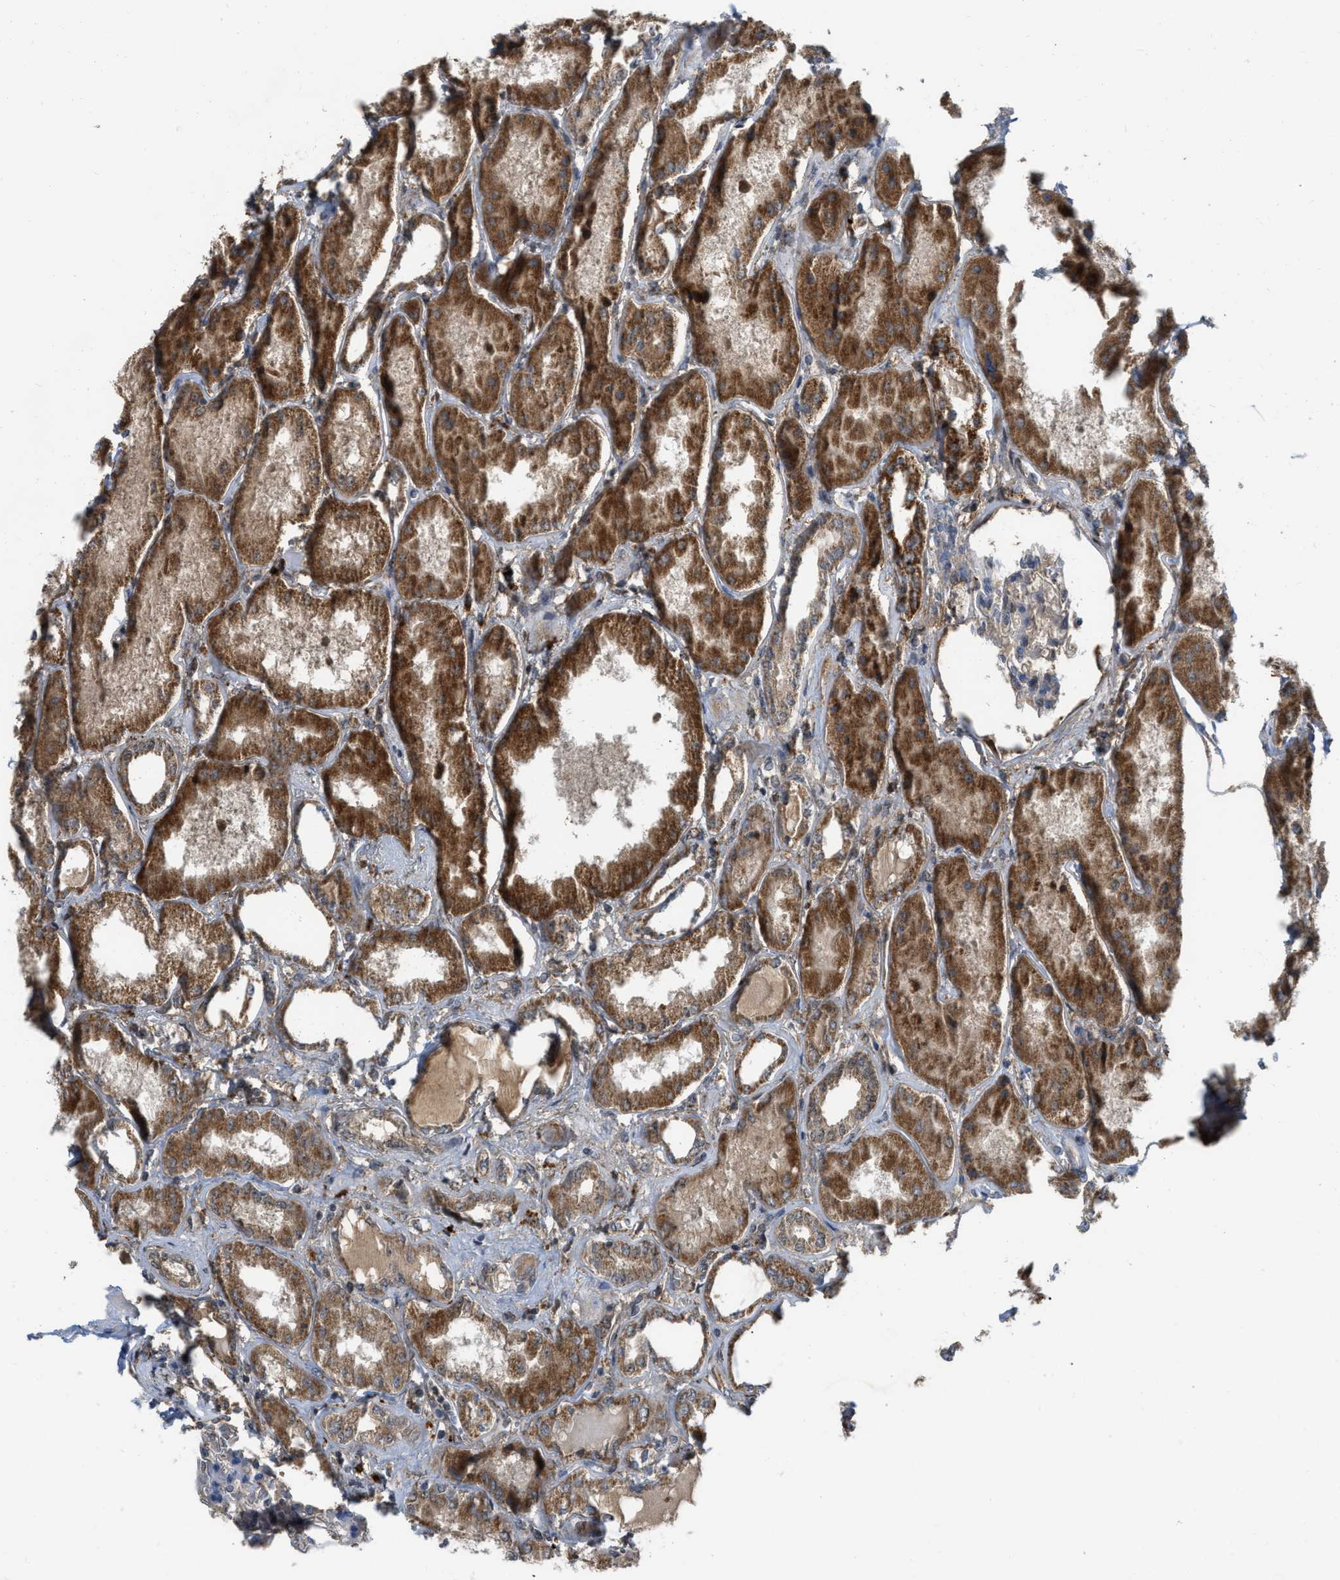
{"staining": {"intensity": "weak", "quantity": "25%-75%", "location": "cytoplasmic/membranous"}, "tissue": "kidney", "cell_type": "Cells in glomeruli", "image_type": "normal", "snomed": [{"axis": "morphology", "description": "Normal tissue, NOS"}, {"axis": "topography", "description": "Kidney"}], "caption": "Weak cytoplasmic/membranous protein positivity is seen in about 25%-75% of cells in glomeruli in kidney. (DAB = brown stain, brightfield microscopy at high magnification).", "gene": "NAPEPLD", "patient": {"sex": "female", "age": 56}}